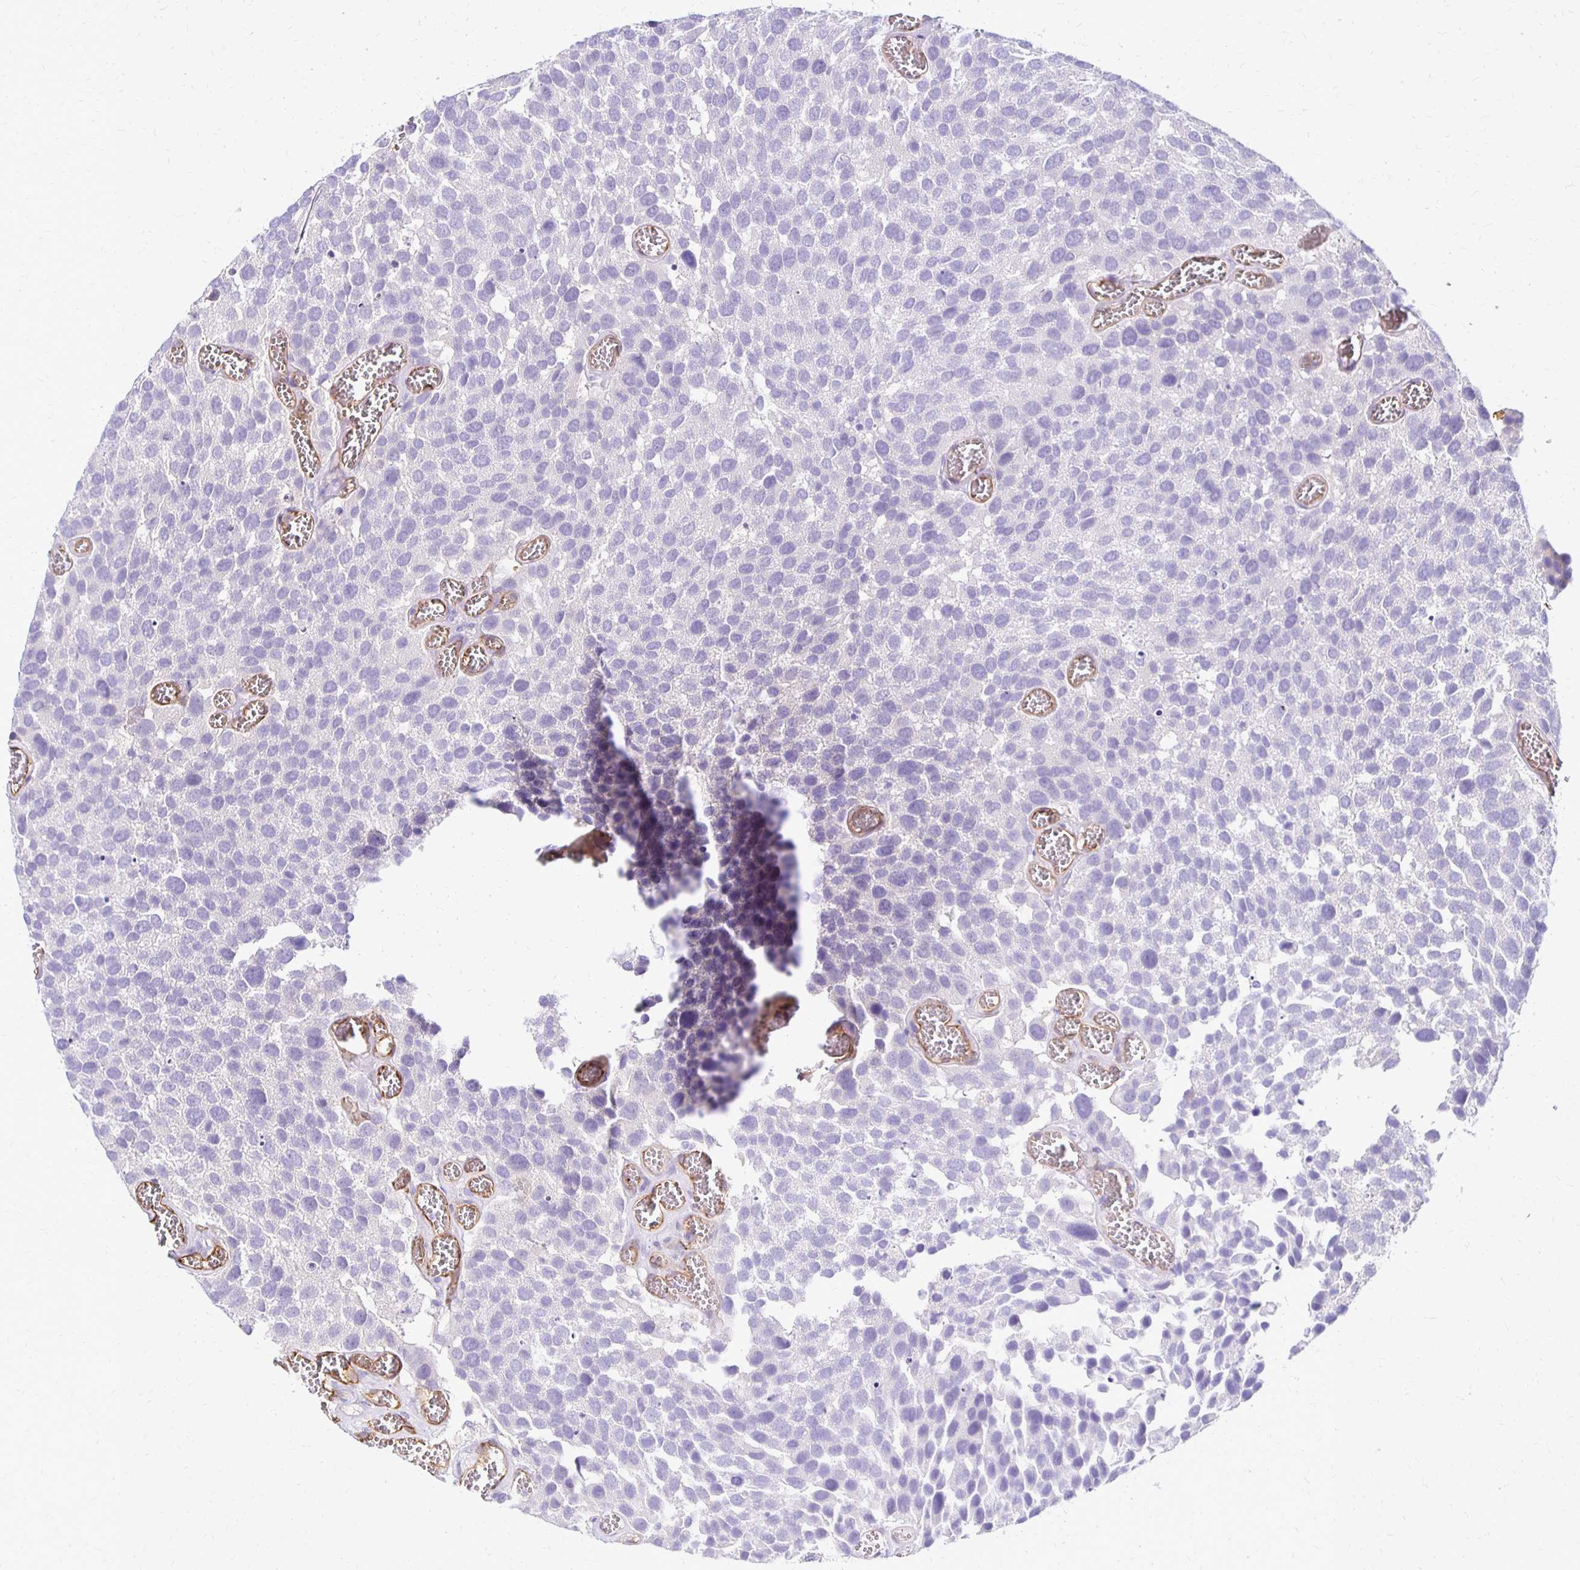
{"staining": {"intensity": "negative", "quantity": "none", "location": "none"}, "tissue": "urothelial cancer", "cell_type": "Tumor cells", "image_type": "cancer", "snomed": [{"axis": "morphology", "description": "Urothelial carcinoma, Low grade"}, {"axis": "topography", "description": "Urinary bladder"}], "caption": "A photomicrograph of urothelial carcinoma (low-grade) stained for a protein shows no brown staining in tumor cells. Nuclei are stained in blue.", "gene": "TTYH1", "patient": {"sex": "female", "age": 69}}